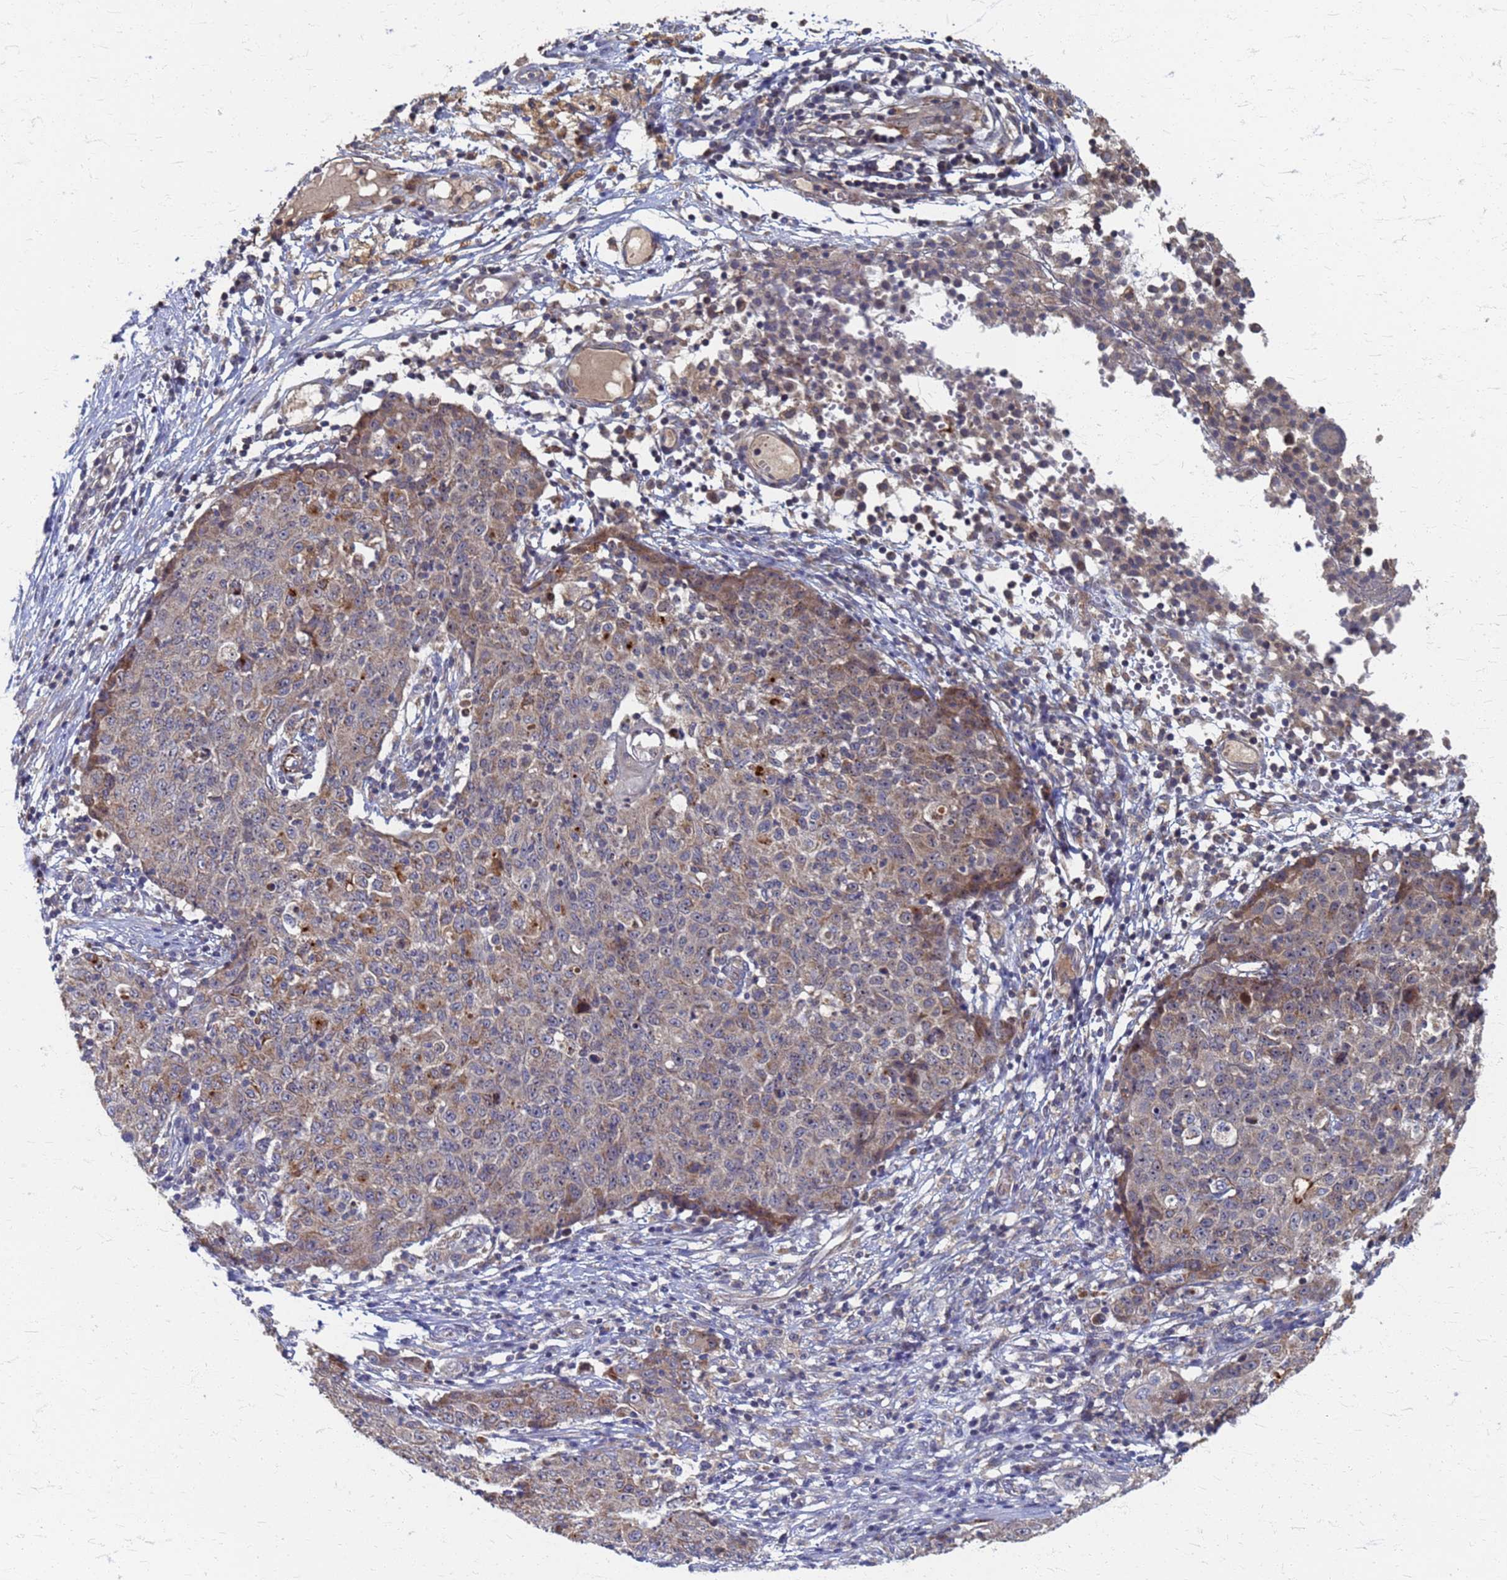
{"staining": {"intensity": "moderate", "quantity": "<25%", "location": "cytoplasmic/membranous"}, "tissue": "ovarian cancer", "cell_type": "Tumor cells", "image_type": "cancer", "snomed": [{"axis": "morphology", "description": "Carcinoma, endometroid"}, {"axis": "topography", "description": "Ovary"}], "caption": "Immunohistochemical staining of ovarian endometroid carcinoma exhibits low levels of moderate cytoplasmic/membranous protein expression in approximately <25% of tumor cells.", "gene": "ATPAF1", "patient": {"sex": "female", "age": 42}}